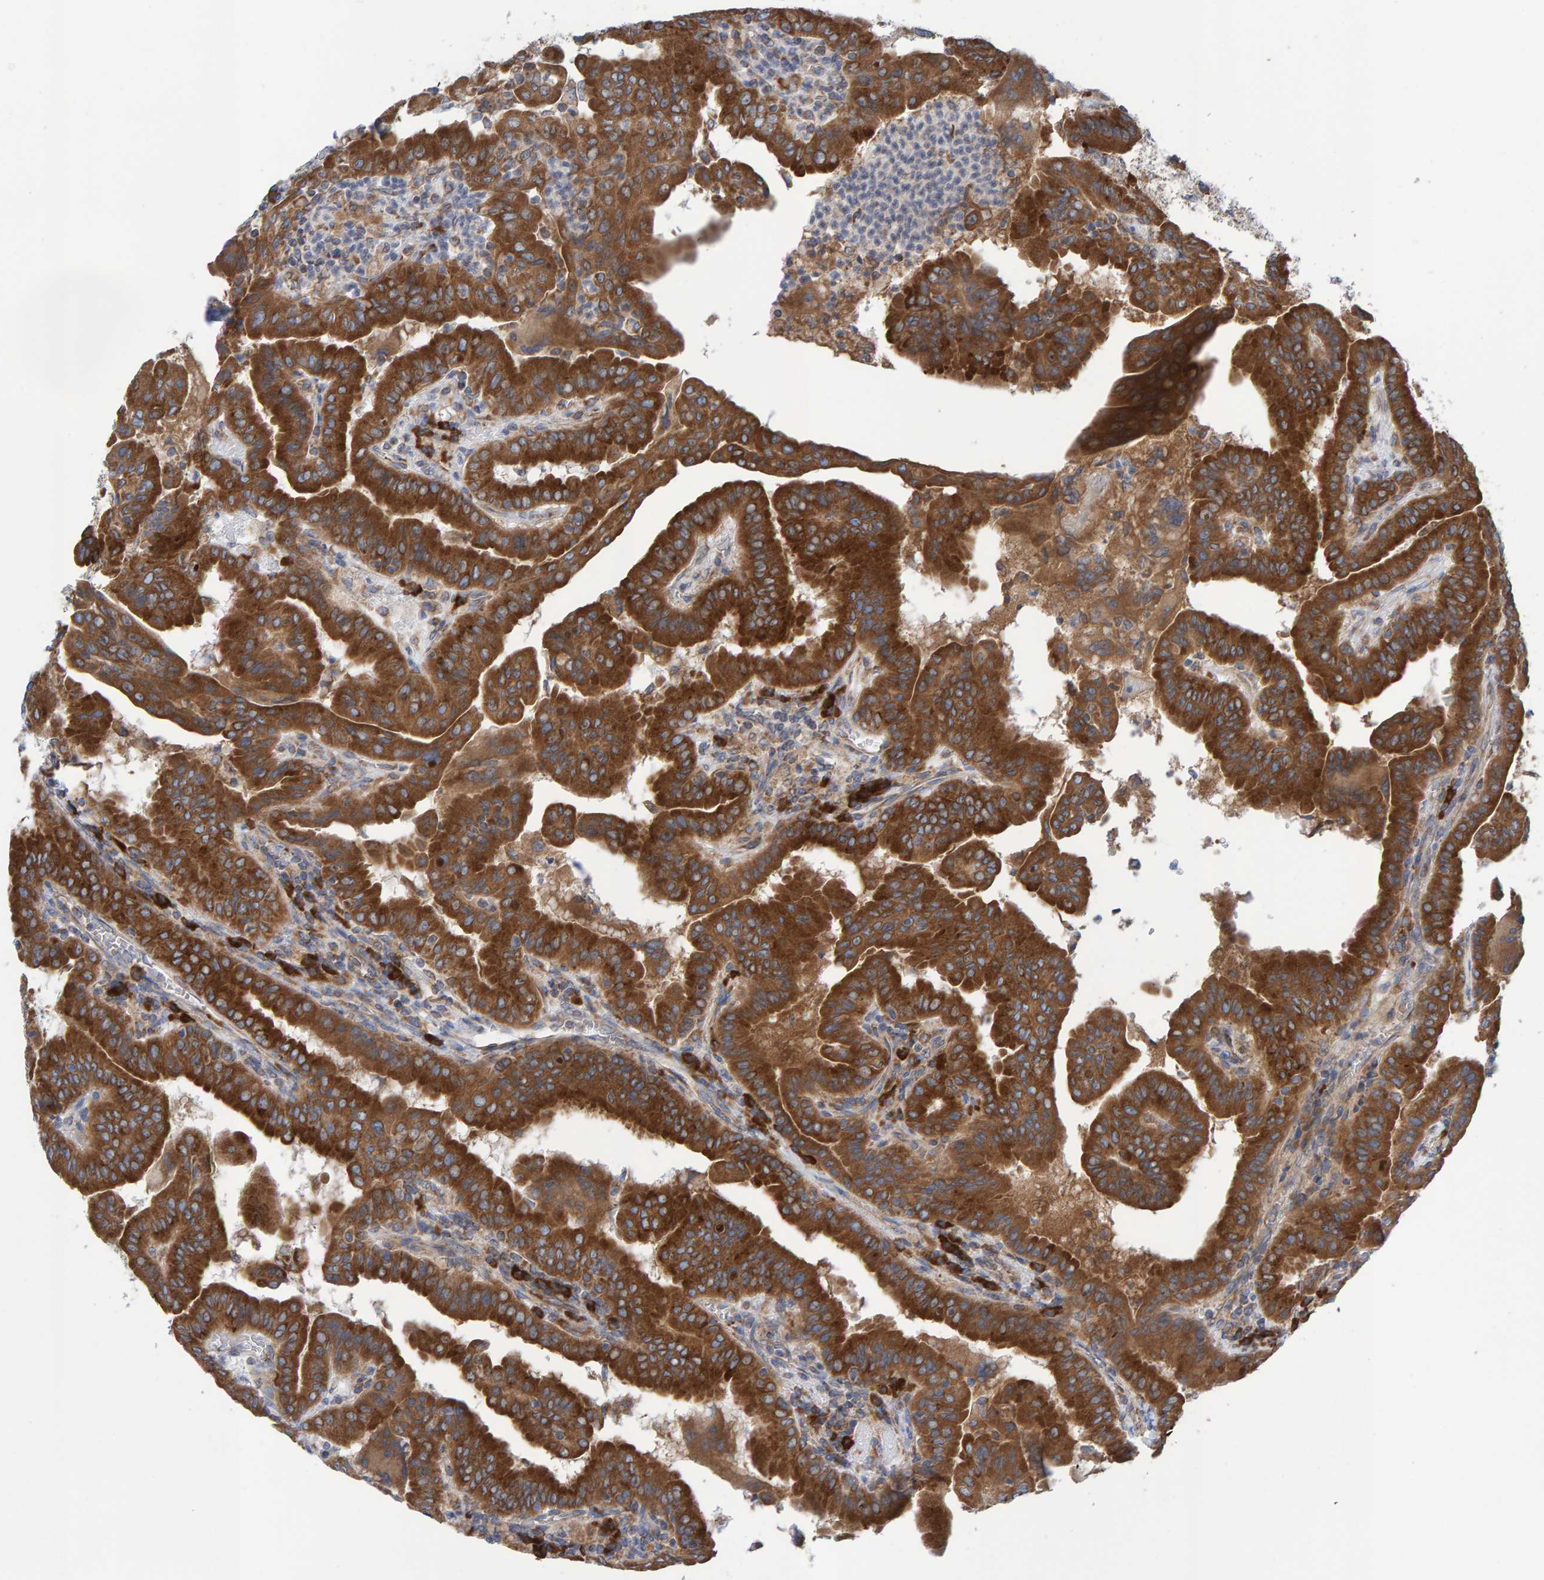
{"staining": {"intensity": "strong", "quantity": ">75%", "location": "cytoplasmic/membranous"}, "tissue": "thyroid cancer", "cell_type": "Tumor cells", "image_type": "cancer", "snomed": [{"axis": "morphology", "description": "Papillary adenocarcinoma, NOS"}, {"axis": "topography", "description": "Thyroid gland"}], "caption": "This is an image of IHC staining of thyroid papillary adenocarcinoma, which shows strong expression in the cytoplasmic/membranous of tumor cells.", "gene": "CDK5RAP3", "patient": {"sex": "male", "age": 33}}